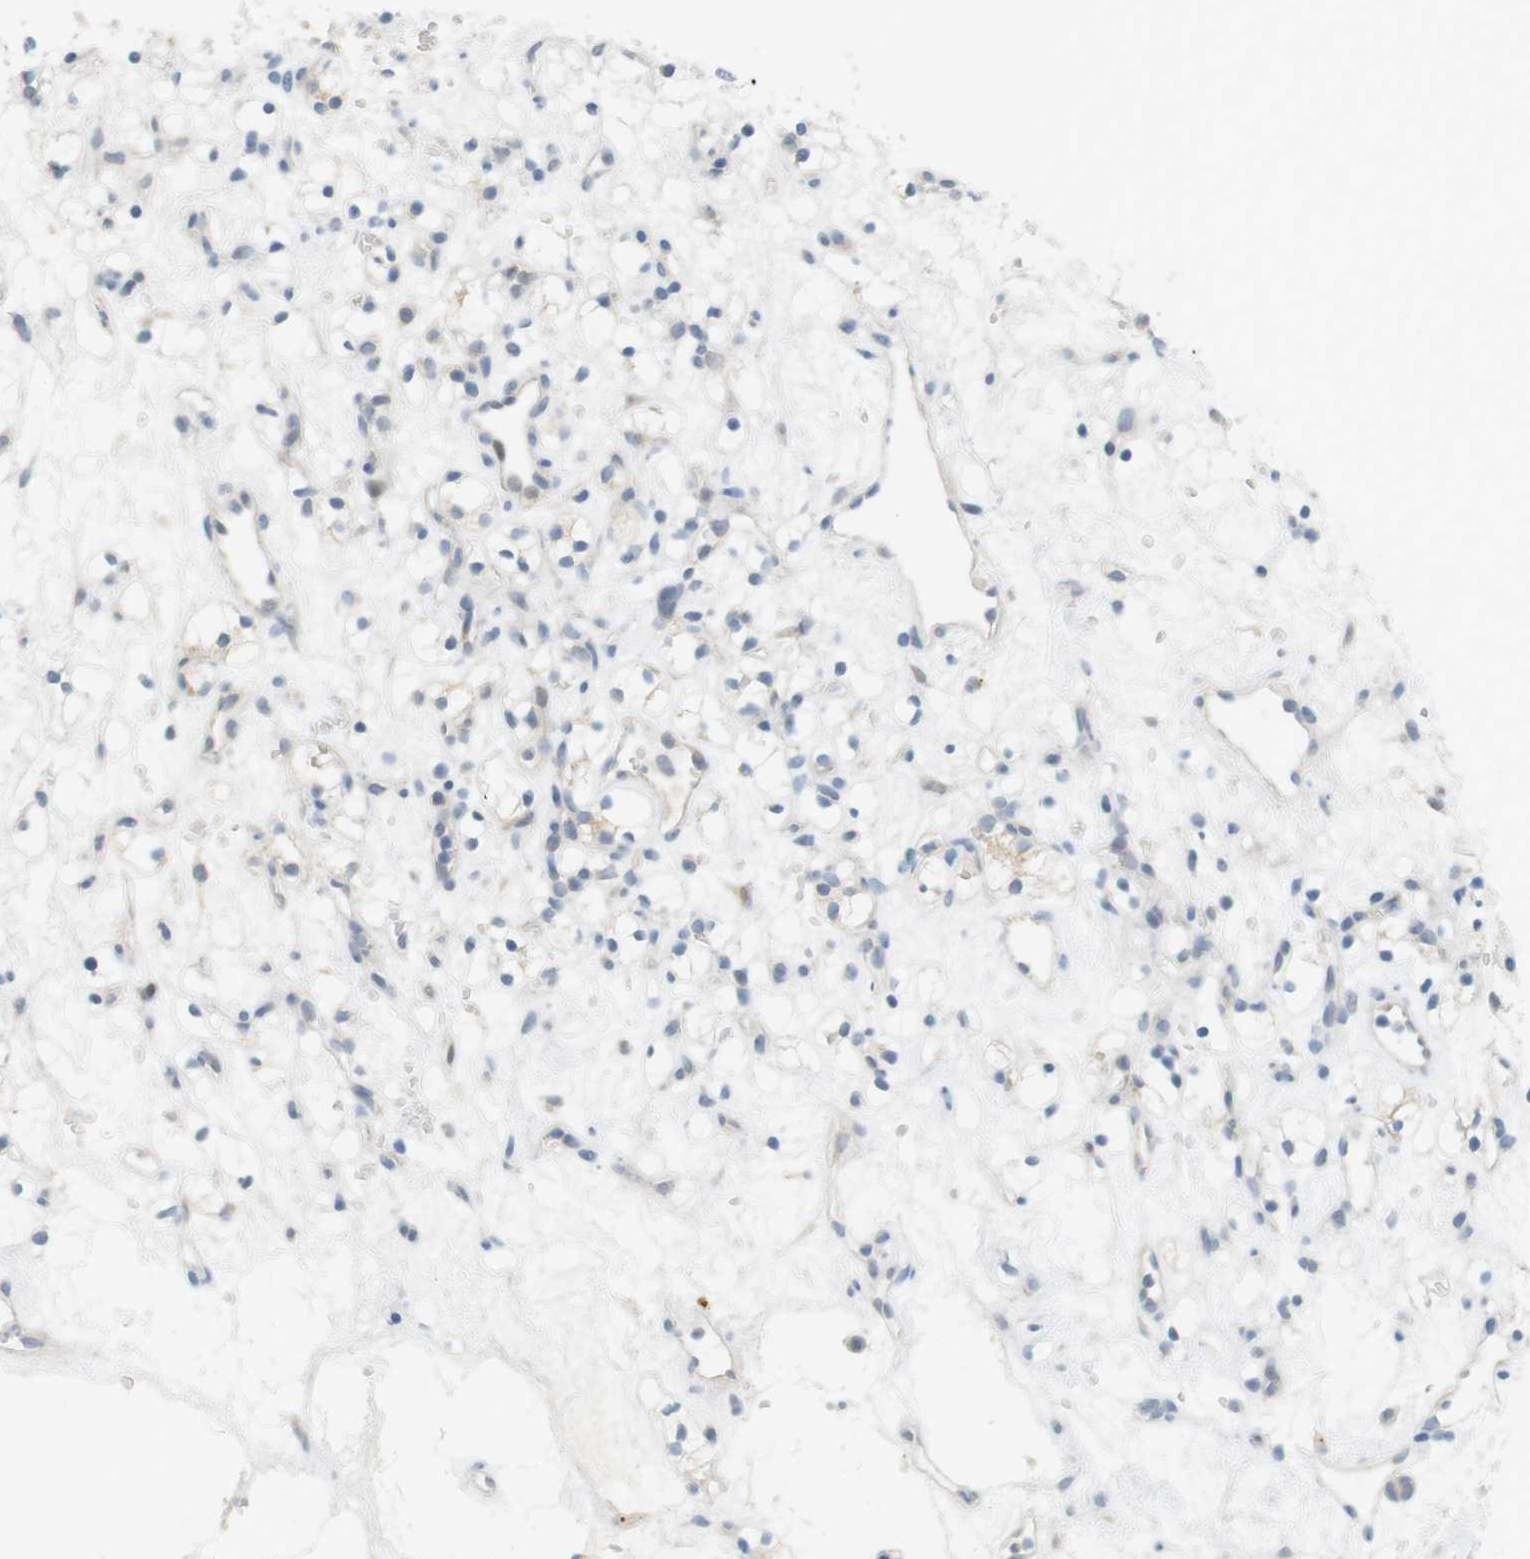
{"staining": {"intensity": "weak", "quantity": "<25%", "location": "cytoplasmic/membranous"}, "tissue": "renal cancer", "cell_type": "Tumor cells", "image_type": "cancer", "snomed": [{"axis": "morphology", "description": "Adenocarcinoma, NOS"}, {"axis": "topography", "description": "Kidney"}], "caption": "This histopathology image is of renal adenocarcinoma stained with immunohistochemistry to label a protein in brown with the nuclei are counter-stained blue. There is no expression in tumor cells.", "gene": "CREB3L2", "patient": {"sex": "female", "age": 60}}